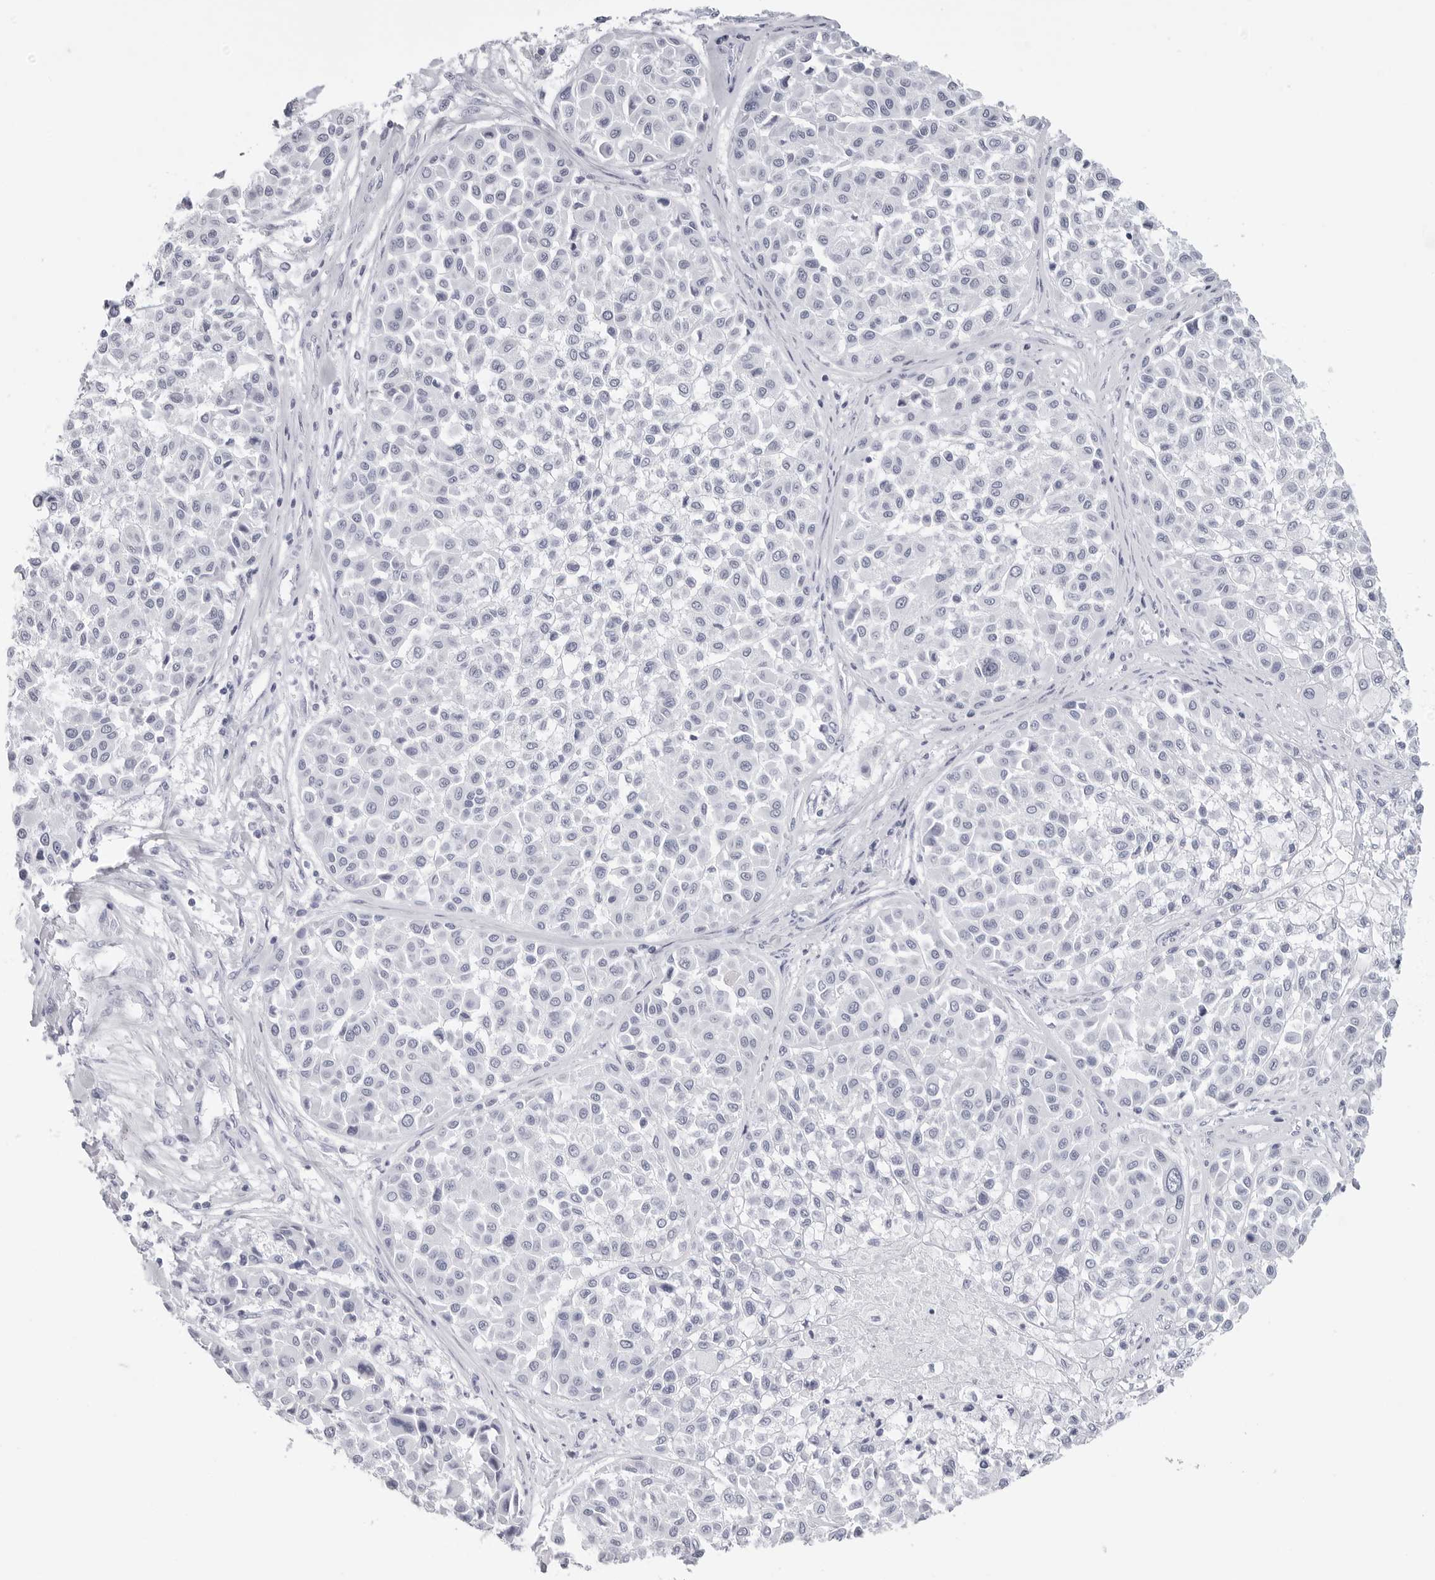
{"staining": {"intensity": "negative", "quantity": "none", "location": "none"}, "tissue": "melanoma", "cell_type": "Tumor cells", "image_type": "cancer", "snomed": [{"axis": "morphology", "description": "Malignant melanoma, Metastatic site"}, {"axis": "topography", "description": "Soft tissue"}], "caption": "This is an immunohistochemistry (IHC) histopathology image of melanoma. There is no positivity in tumor cells.", "gene": "CST2", "patient": {"sex": "male", "age": 41}}